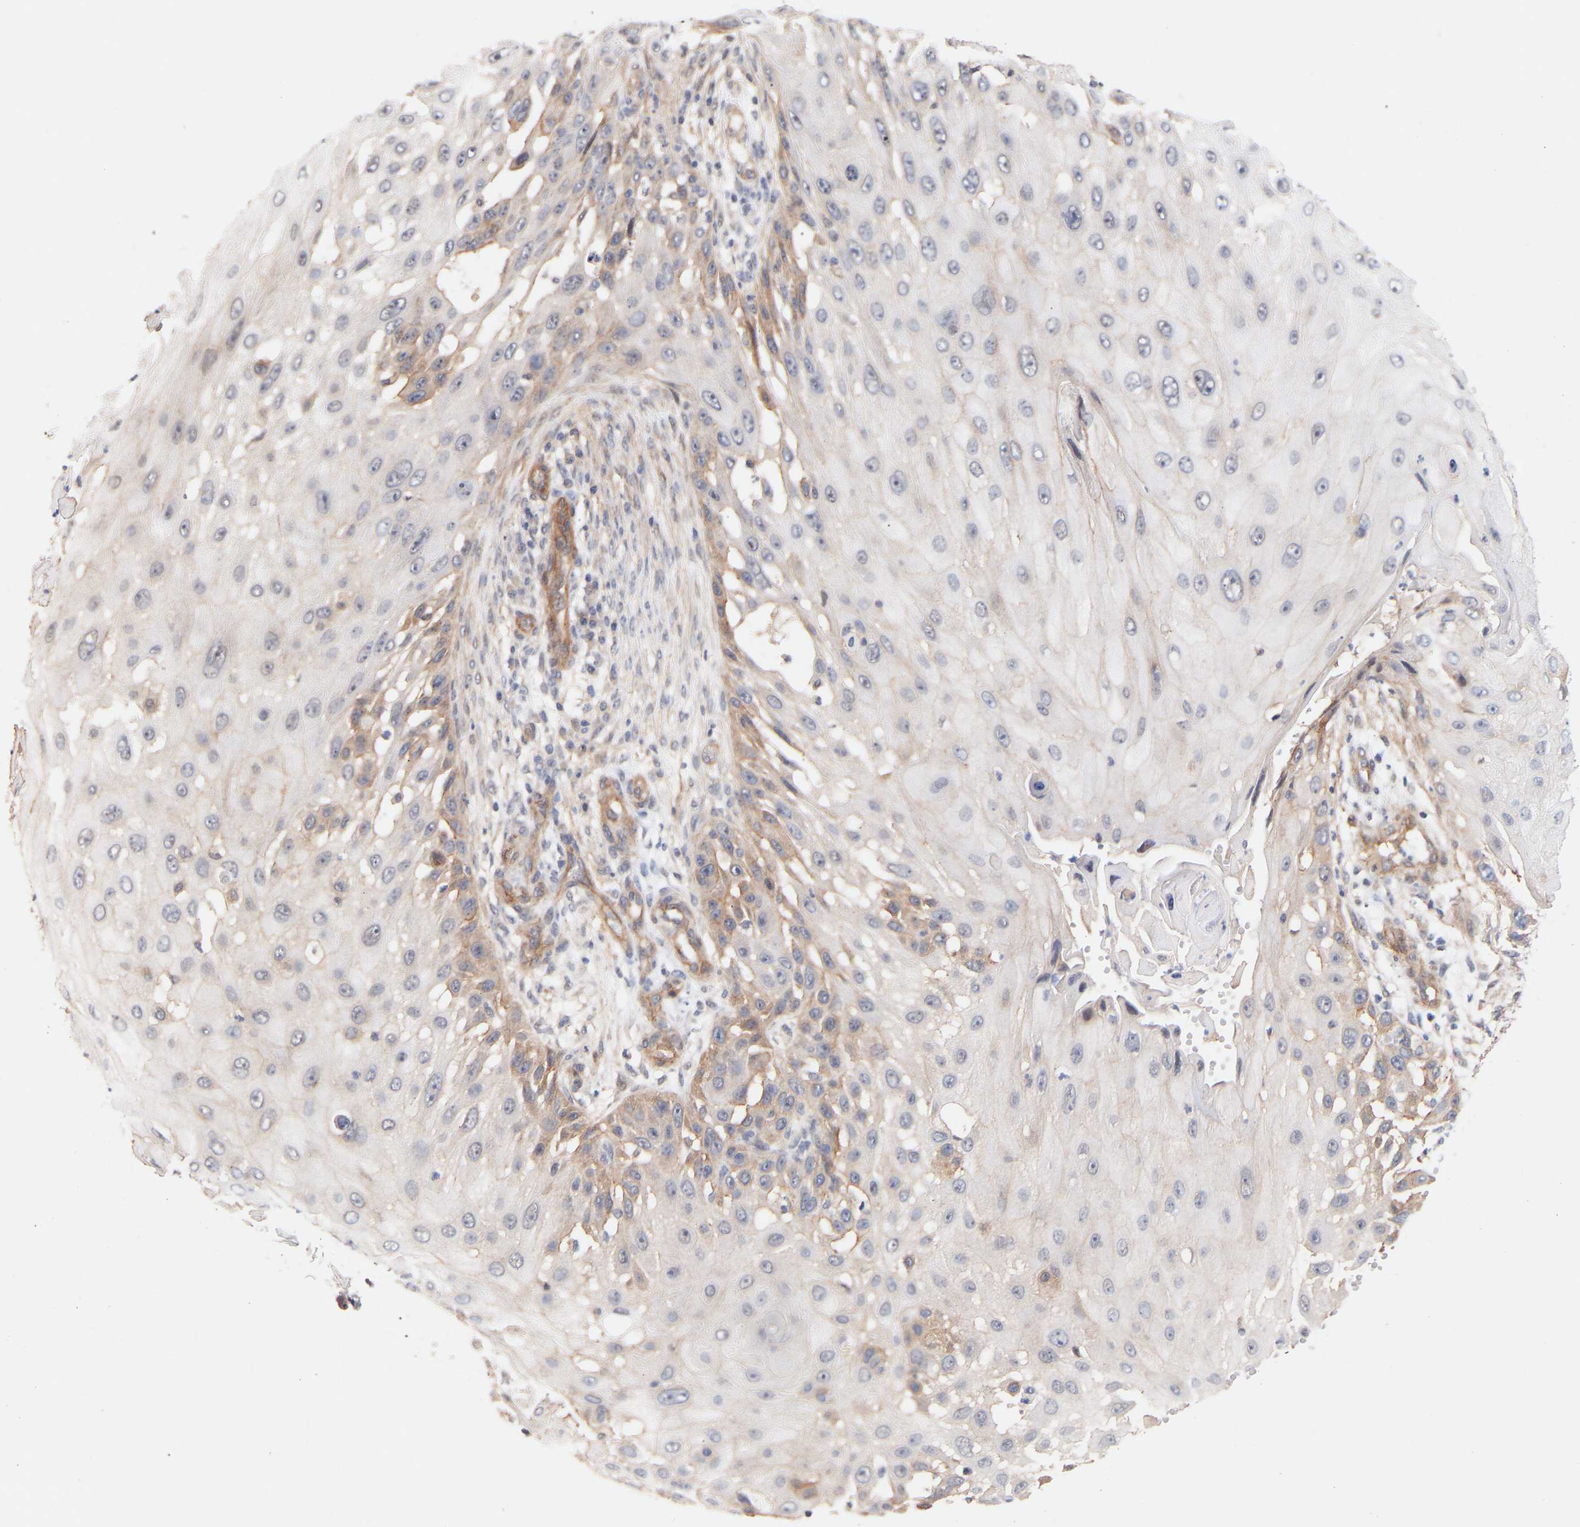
{"staining": {"intensity": "weak", "quantity": "<25%", "location": "cytoplasmic/membranous"}, "tissue": "skin cancer", "cell_type": "Tumor cells", "image_type": "cancer", "snomed": [{"axis": "morphology", "description": "Squamous cell carcinoma, NOS"}, {"axis": "topography", "description": "Skin"}], "caption": "DAB immunohistochemical staining of human squamous cell carcinoma (skin) exhibits no significant staining in tumor cells.", "gene": "PDLIM5", "patient": {"sex": "female", "age": 44}}